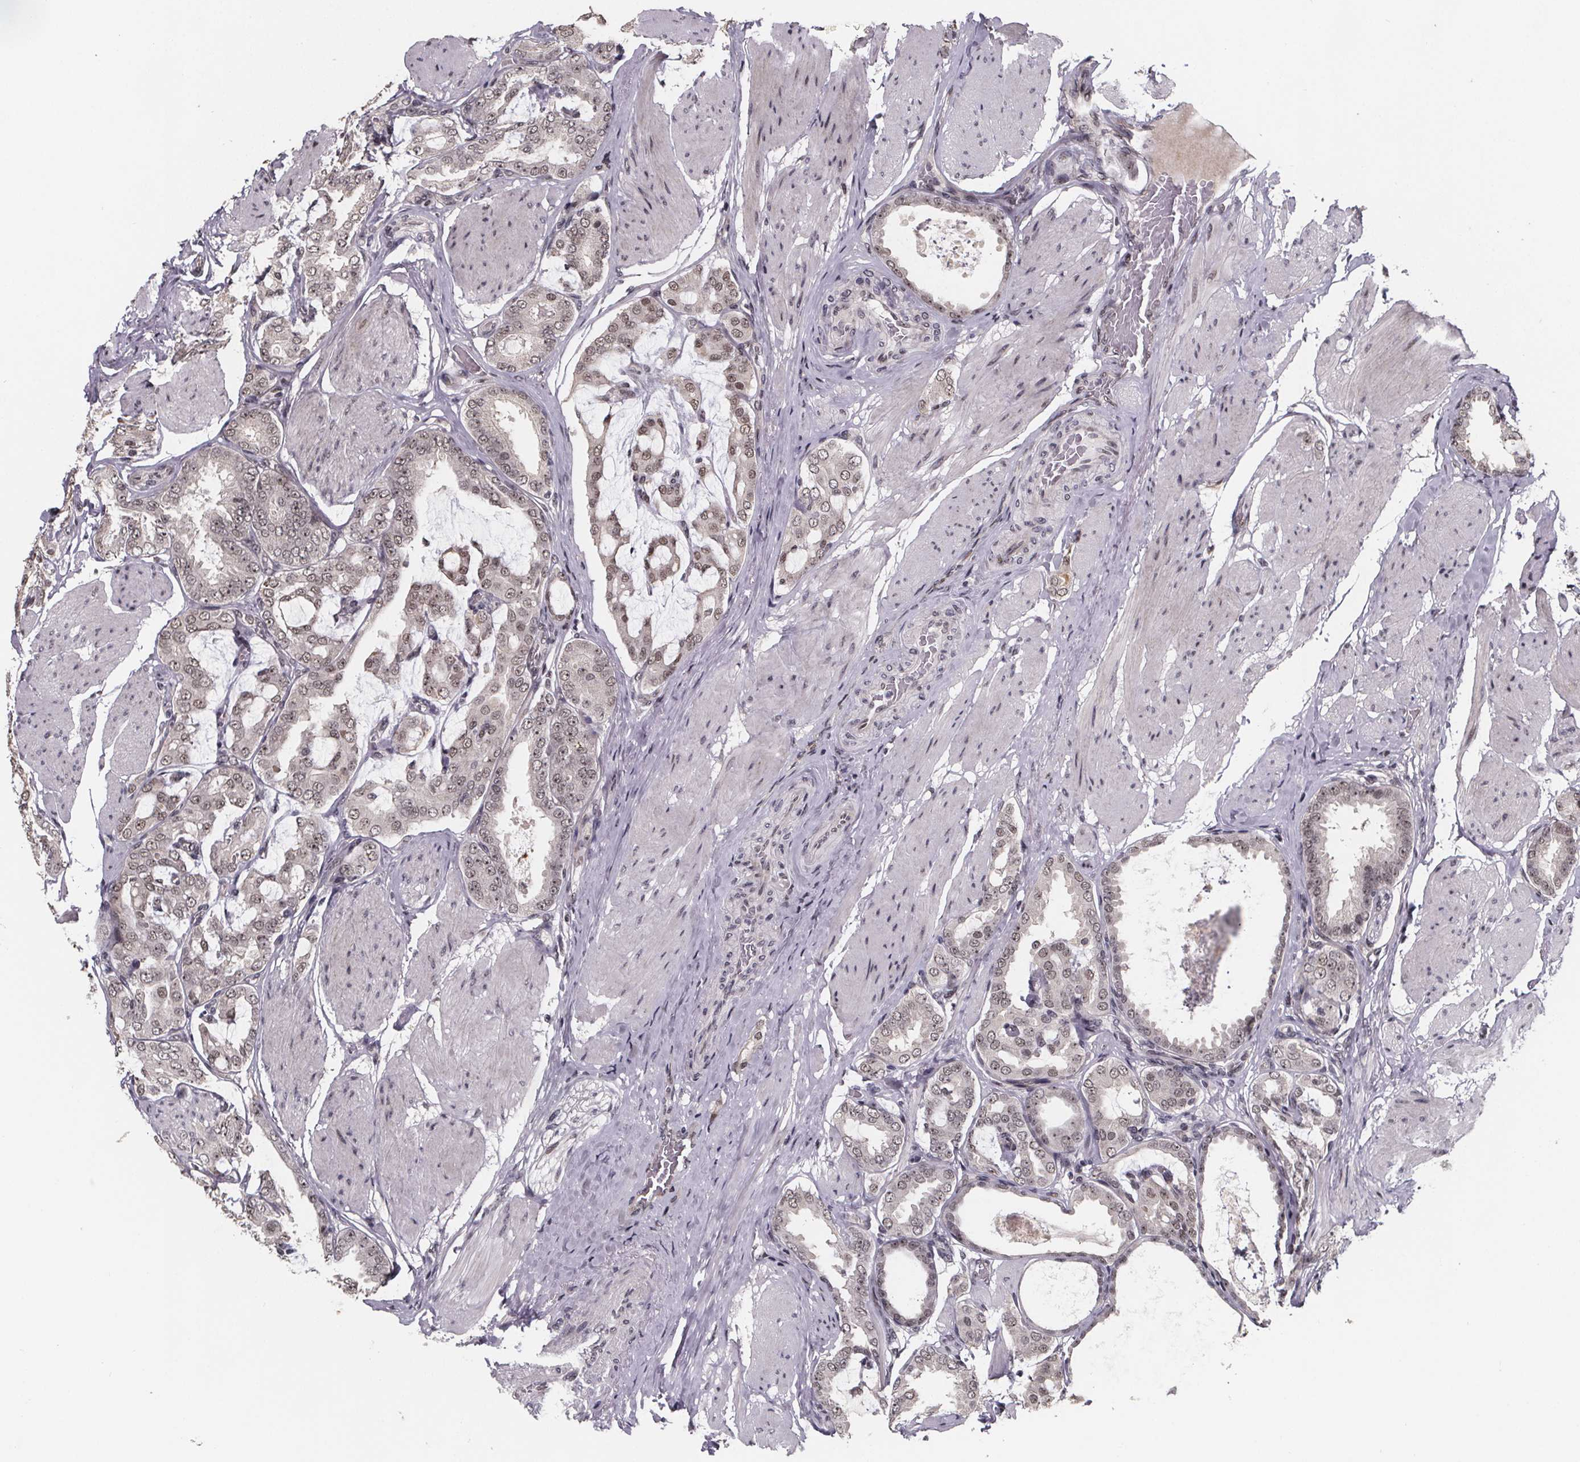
{"staining": {"intensity": "weak", "quantity": ">75%", "location": "nuclear"}, "tissue": "prostate cancer", "cell_type": "Tumor cells", "image_type": "cancer", "snomed": [{"axis": "morphology", "description": "Adenocarcinoma, High grade"}, {"axis": "topography", "description": "Prostate"}], "caption": "High-grade adenocarcinoma (prostate) tissue exhibits weak nuclear staining in approximately >75% of tumor cells, visualized by immunohistochemistry. The protein of interest is shown in brown color, while the nuclei are stained blue.", "gene": "U2SURP", "patient": {"sex": "male", "age": 63}}